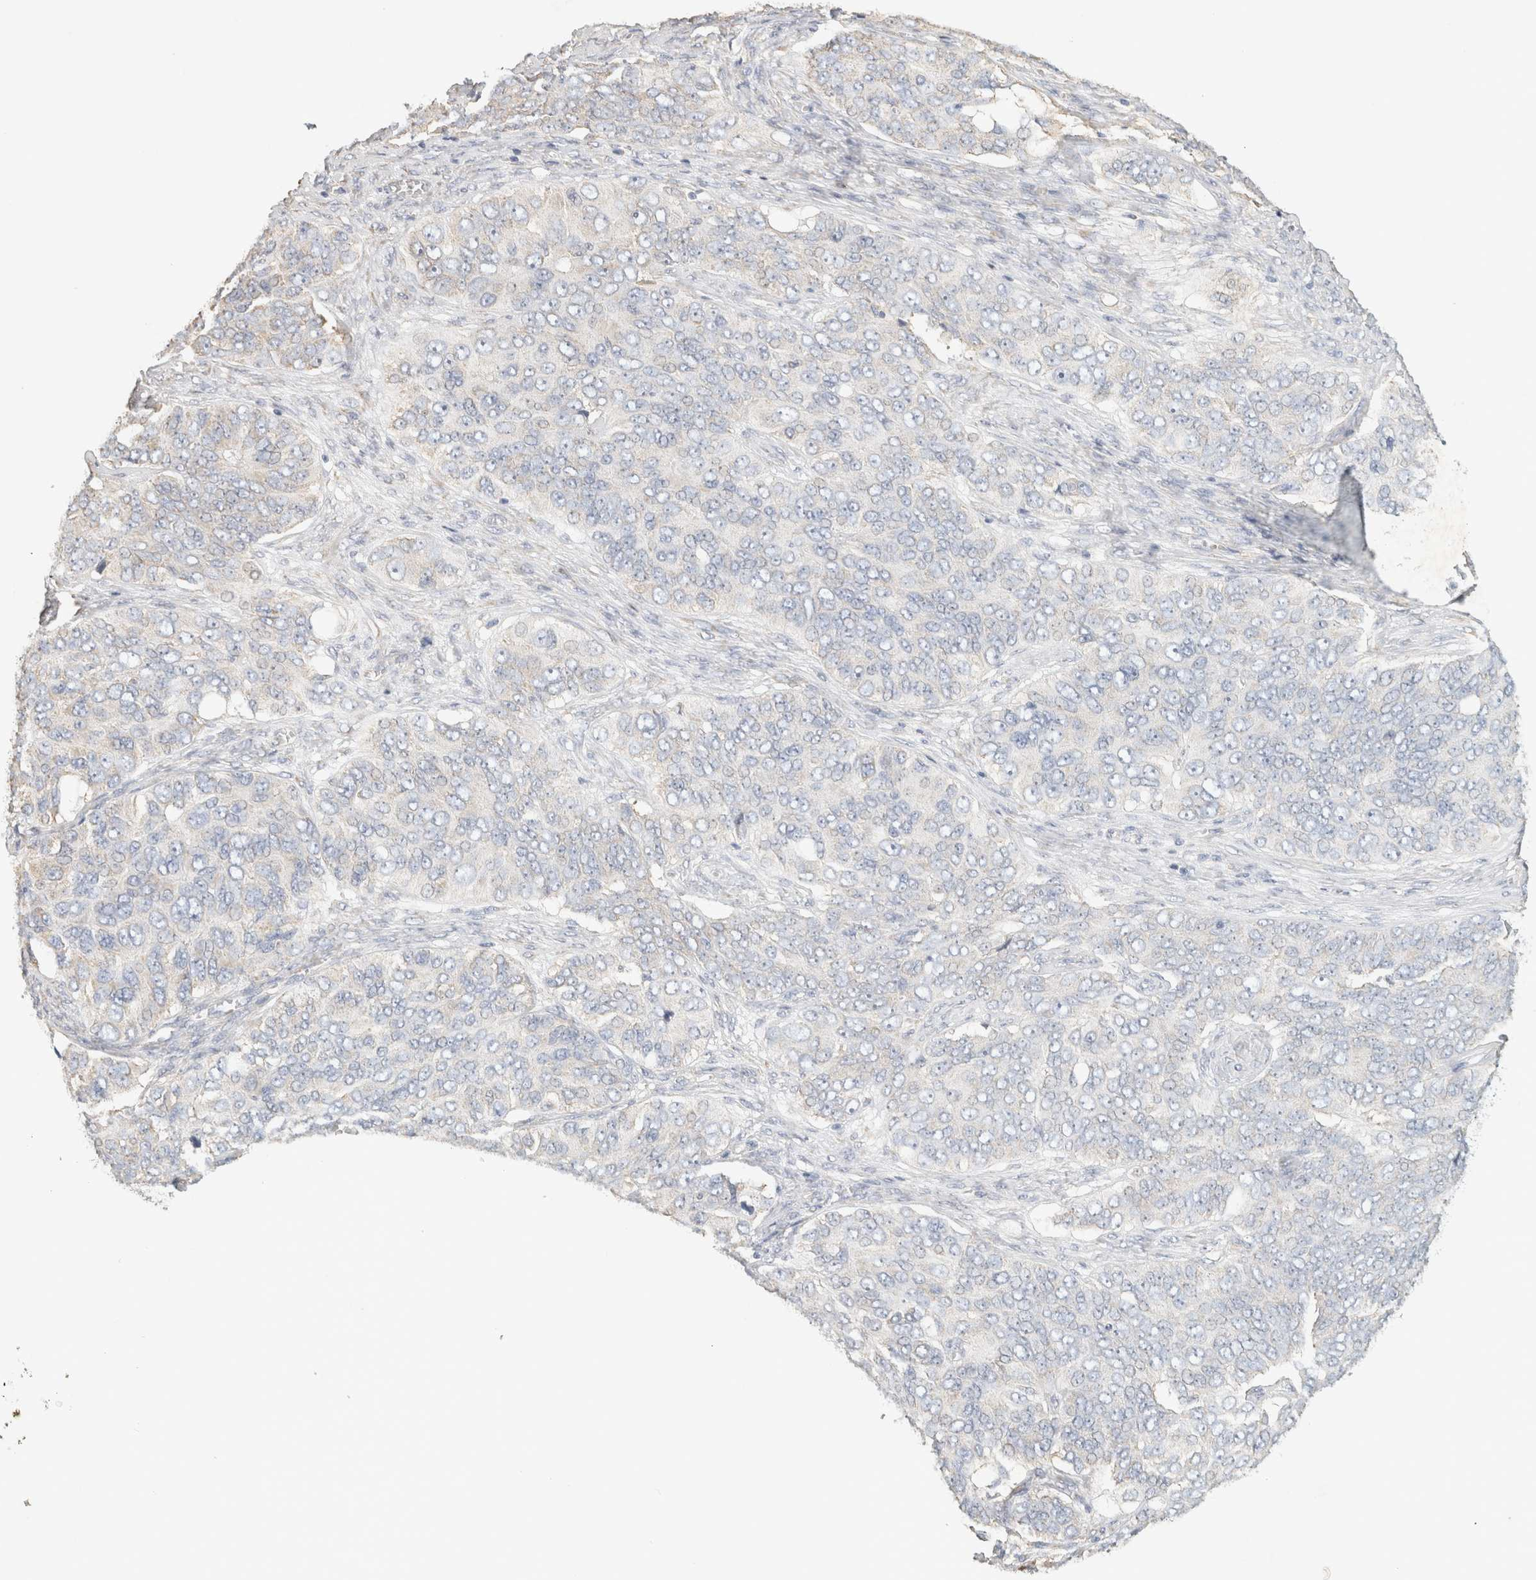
{"staining": {"intensity": "negative", "quantity": "none", "location": "none"}, "tissue": "ovarian cancer", "cell_type": "Tumor cells", "image_type": "cancer", "snomed": [{"axis": "morphology", "description": "Carcinoma, endometroid"}, {"axis": "topography", "description": "Ovary"}], "caption": "DAB immunohistochemical staining of human ovarian endometroid carcinoma exhibits no significant expression in tumor cells.", "gene": "NEFM", "patient": {"sex": "female", "age": 51}}